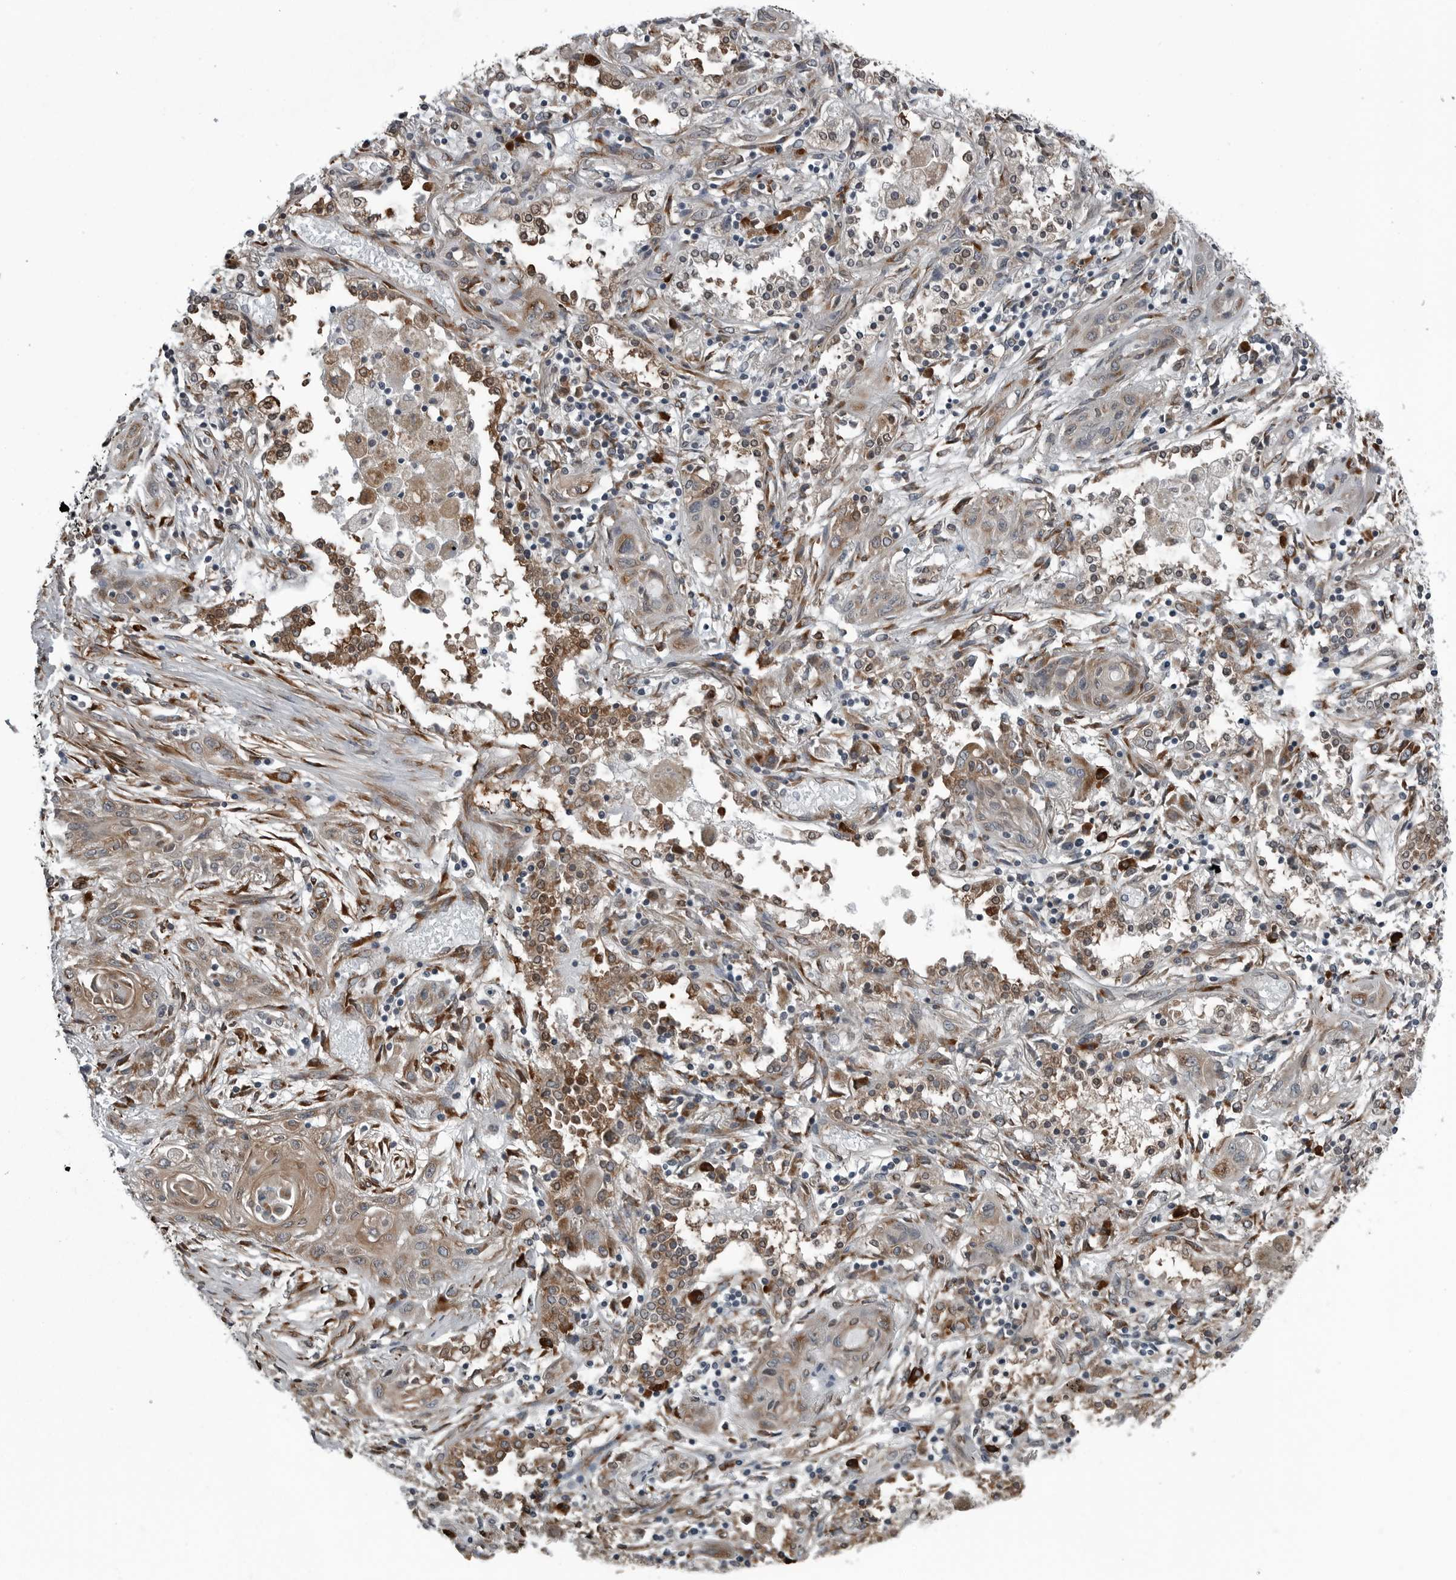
{"staining": {"intensity": "weak", "quantity": ">75%", "location": "cytoplasmic/membranous"}, "tissue": "lung cancer", "cell_type": "Tumor cells", "image_type": "cancer", "snomed": [{"axis": "morphology", "description": "Squamous cell carcinoma, NOS"}, {"axis": "topography", "description": "Lung"}], "caption": "An IHC histopathology image of neoplastic tissue is shown. Protein staining in brown labels weak cytoplasmic/membranous positivity in lung squamous cell carcinoma within tumor cells.", "gene": "CEP85", "patient": {"sex": "female", "age": 47}}